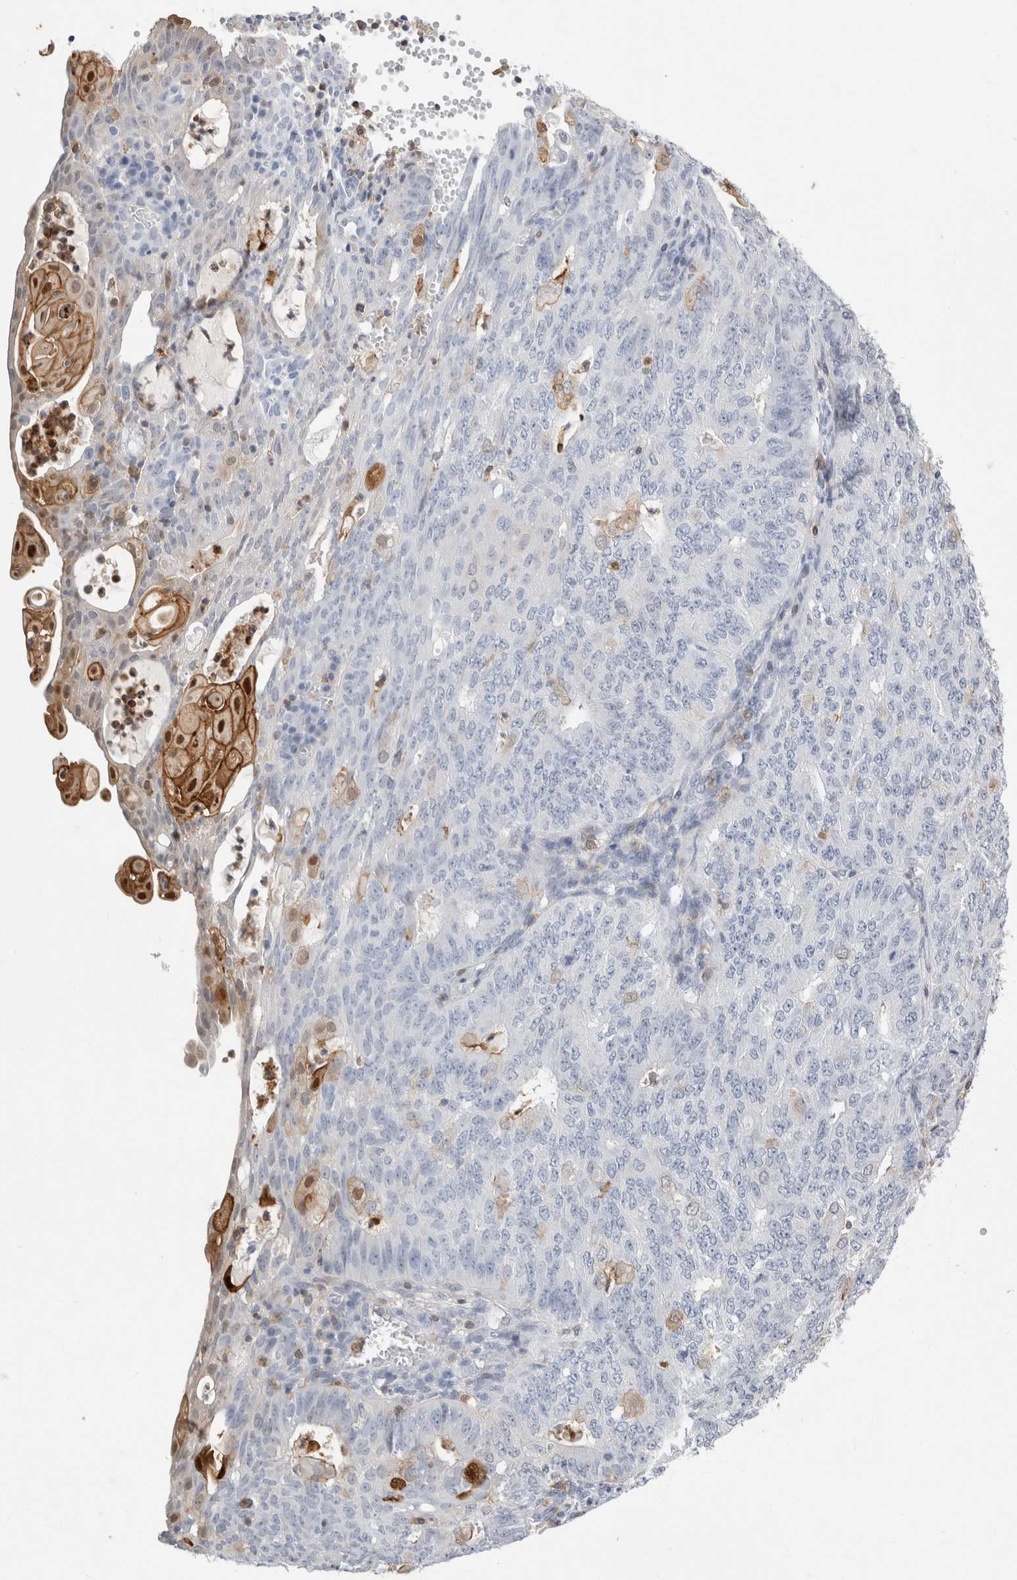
{"staining": {"intensity": "moderate", "quantity": "<25%", "location": "cytoplasmic/membranous,nuclear"}, "tissue": "endometrial cancer", "cell_type": "Tumor cells", "image_type": "cancer", "snomed": [{"axis": "morphology", "description": "Adenocarcinoma, NOS"}, {"axis": "topography", "description": "Endometrium"}], "caption": "Protein expression by immunohistochemistry (IHC) reveals moderate cytoplasmic/membranous and nuclear positivity in approximately <25% of tumor cells in endometrial cancer.", "gene": "P2RY2", "patient": {"sex": "female", "age": 32}}